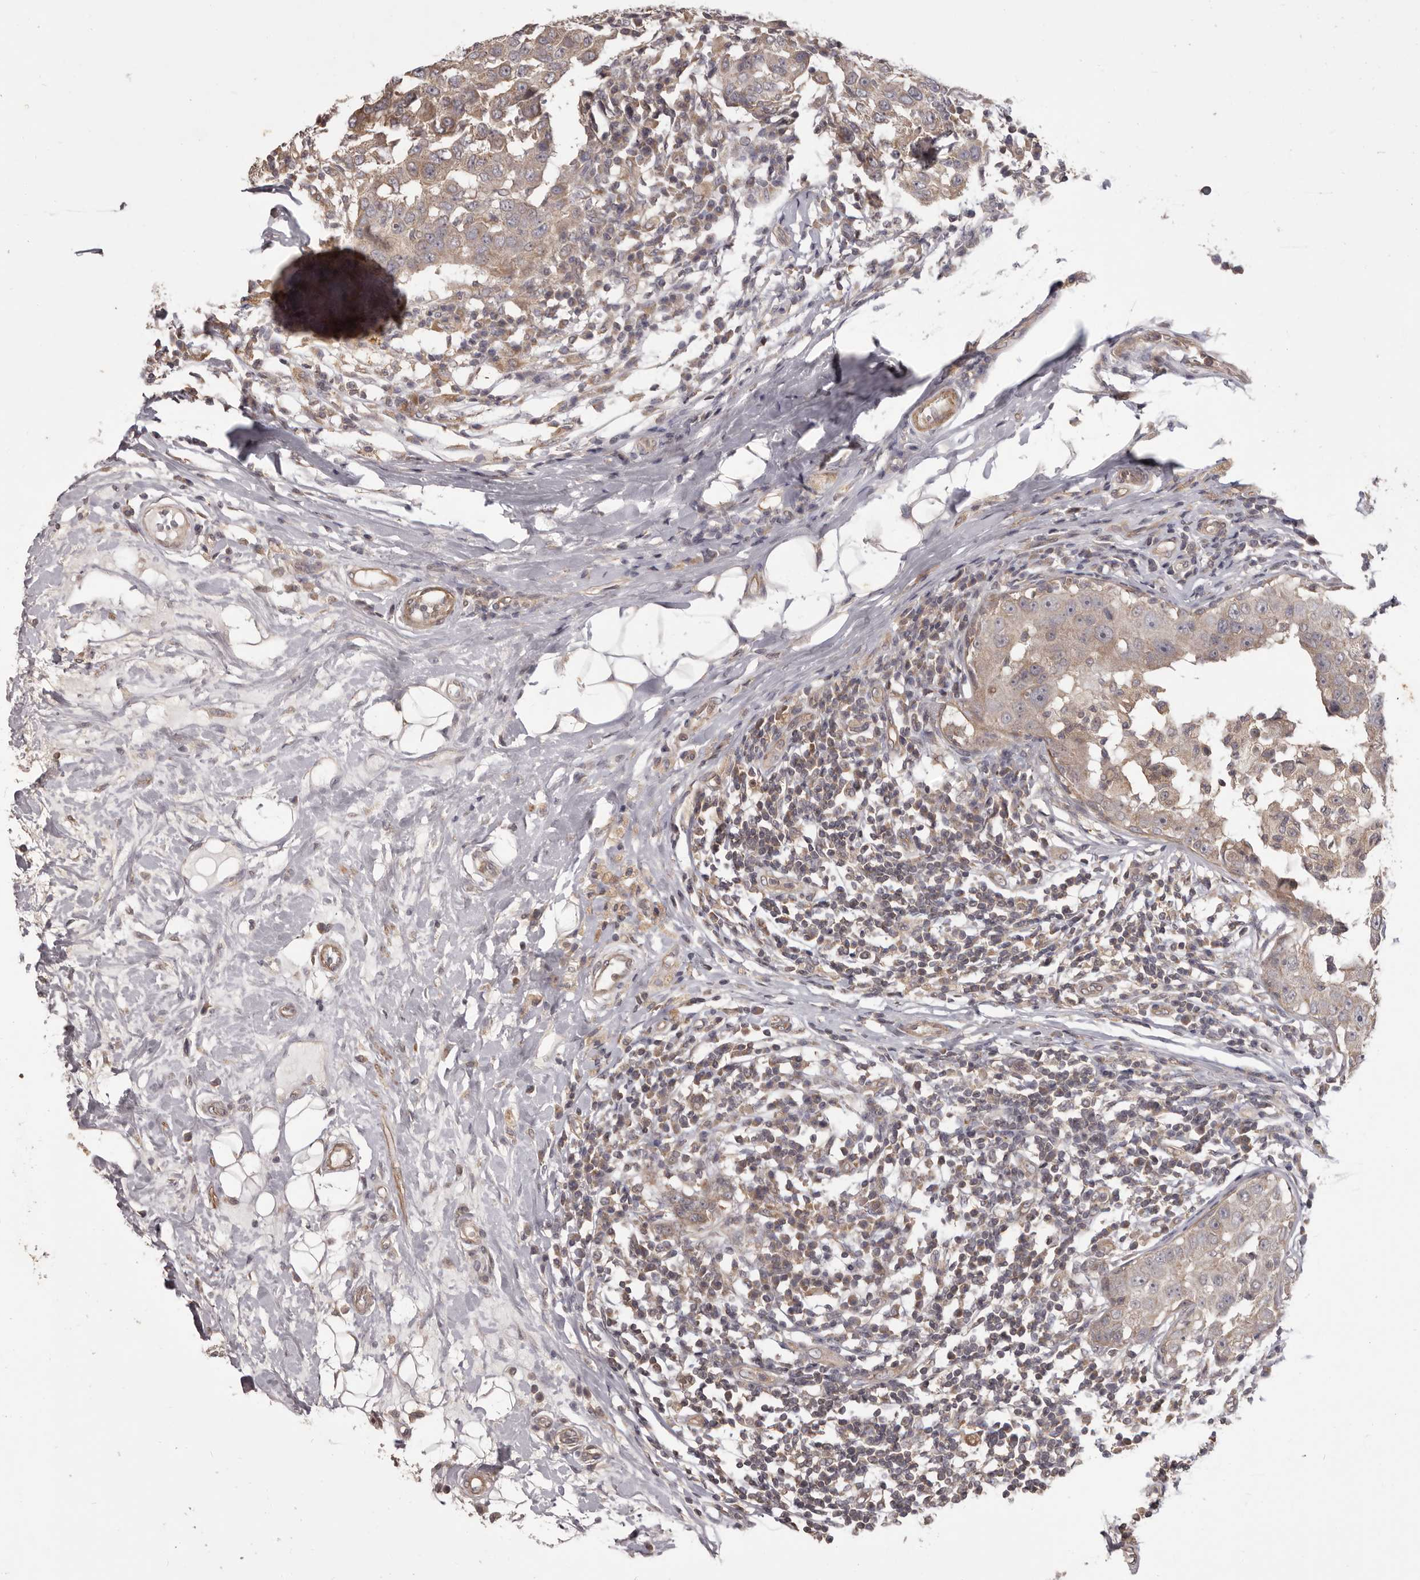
{"staining": {"intensity": "weak", "quantity": ">75%", "location": "cytoplasmic/membranous"}, "tissue": "breast cancer", "cell_type": "Tumor cells", "image_type": "cancer", "snomed": [{"axis": "morphology", "description": "Duct carcinoma"}, {"axis": "topography", "description": "Breast"}], "caption": "About >75% of tumor cells in human breast cancer (infiltrating ductal carcinoma) reveal weak cytoplasmic/membranous protein staining as visualized by brown immunohistochemical staining.", "gene": "HRH1", "patient": {"sex": "female", "age": 27}}